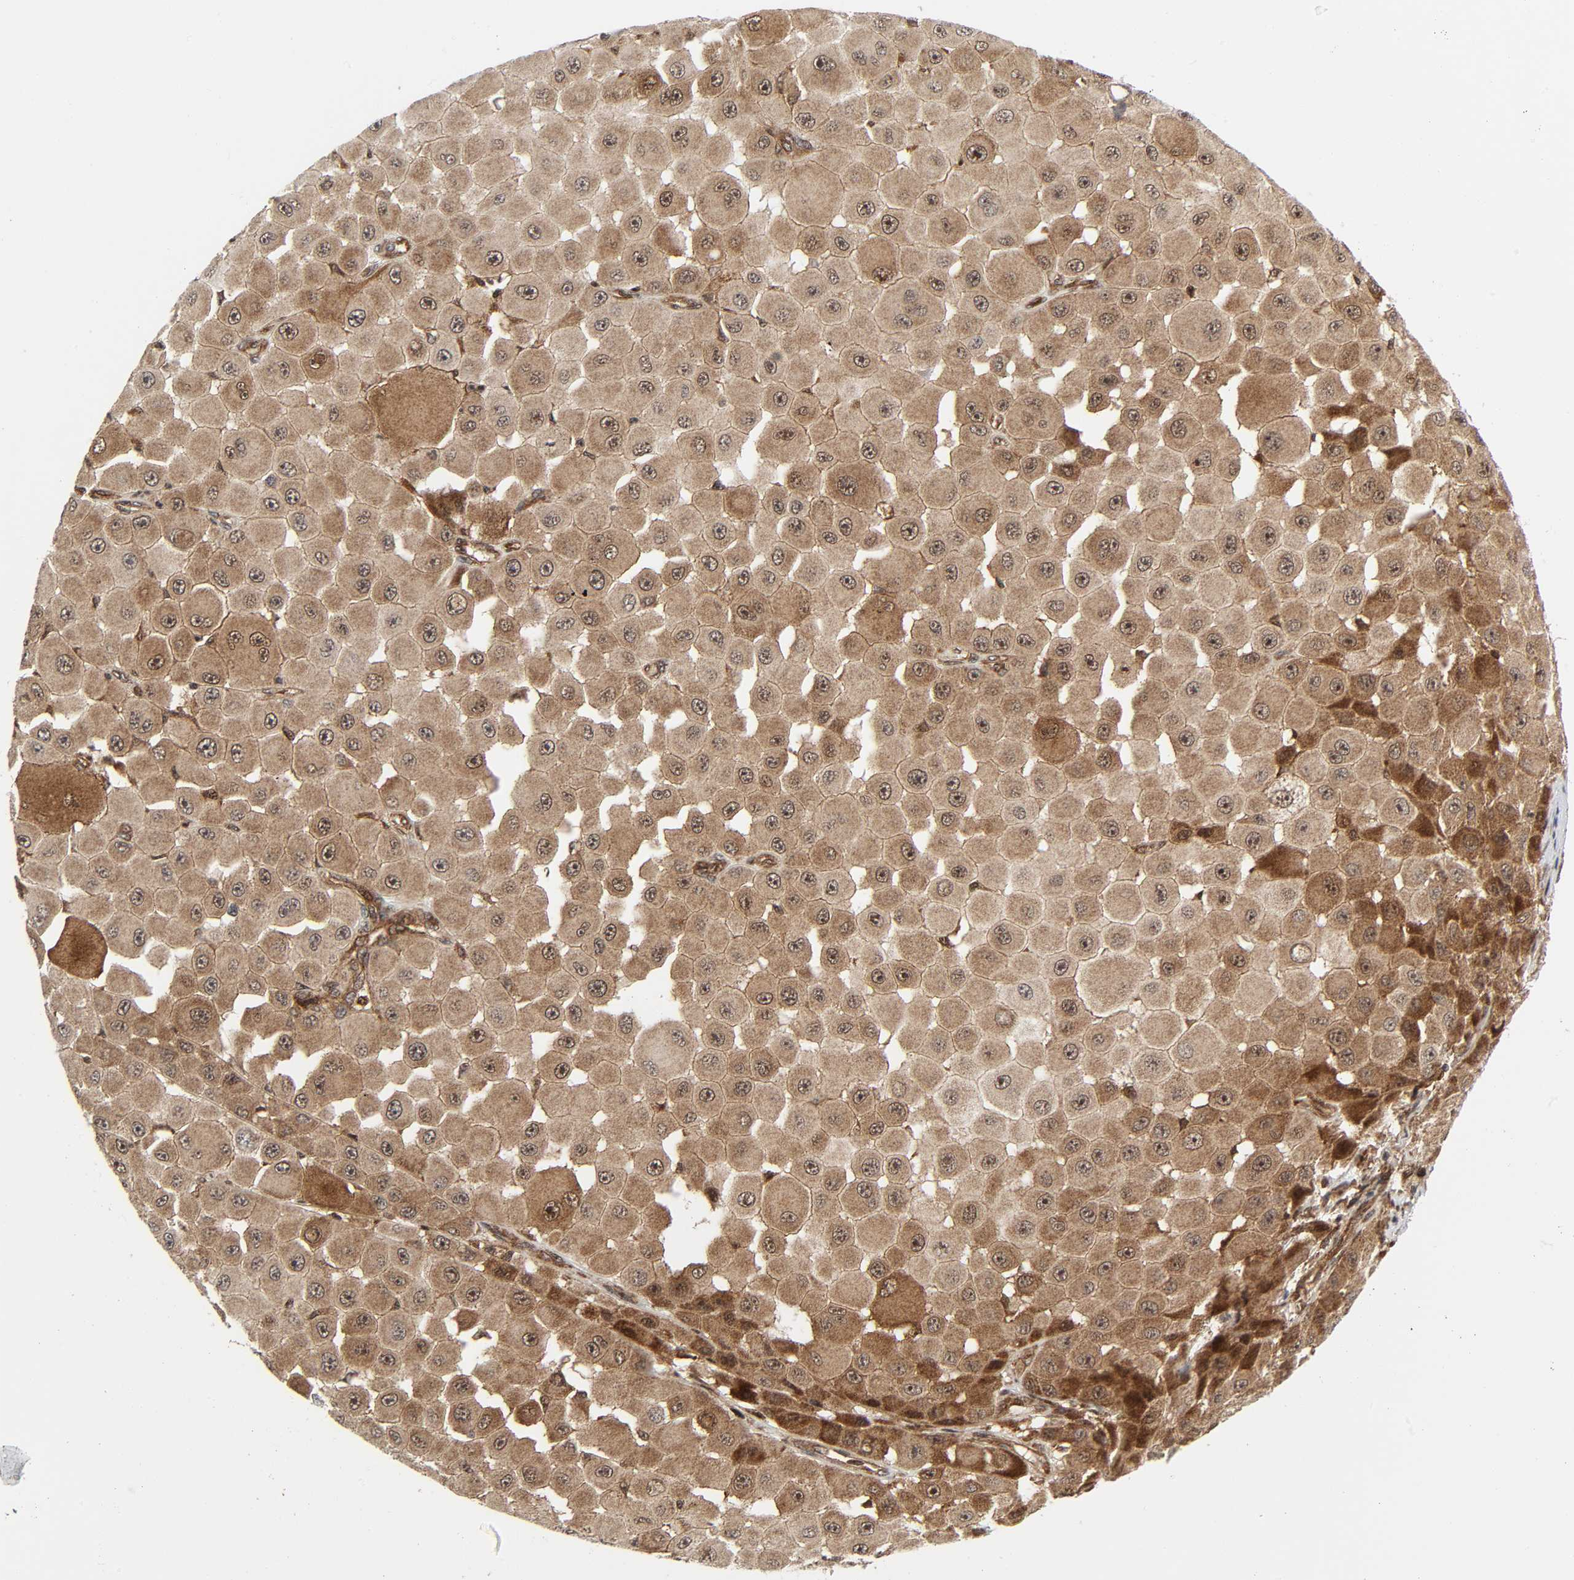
{"staining": {"intensity": "moderate", "quantity": ">75%", "location": "cytoplasmic/membranous"}, "tissue": "melanoma", "cell_type": "Tumor cells", "image_type": "cancer", "snomed": [{"axis": "morphology", "description": "Malignant melanoma, NOS"}, {"axis": "topography", "description": "Skin"}], "caption": "Protein staining by IHC demonstrates moderate cytoplasmic/membranous staining in about >75% of tumor cells in malignant melanoma.", "gene": "MAPK1", "patient": {"sex": "female", "age": 81}}